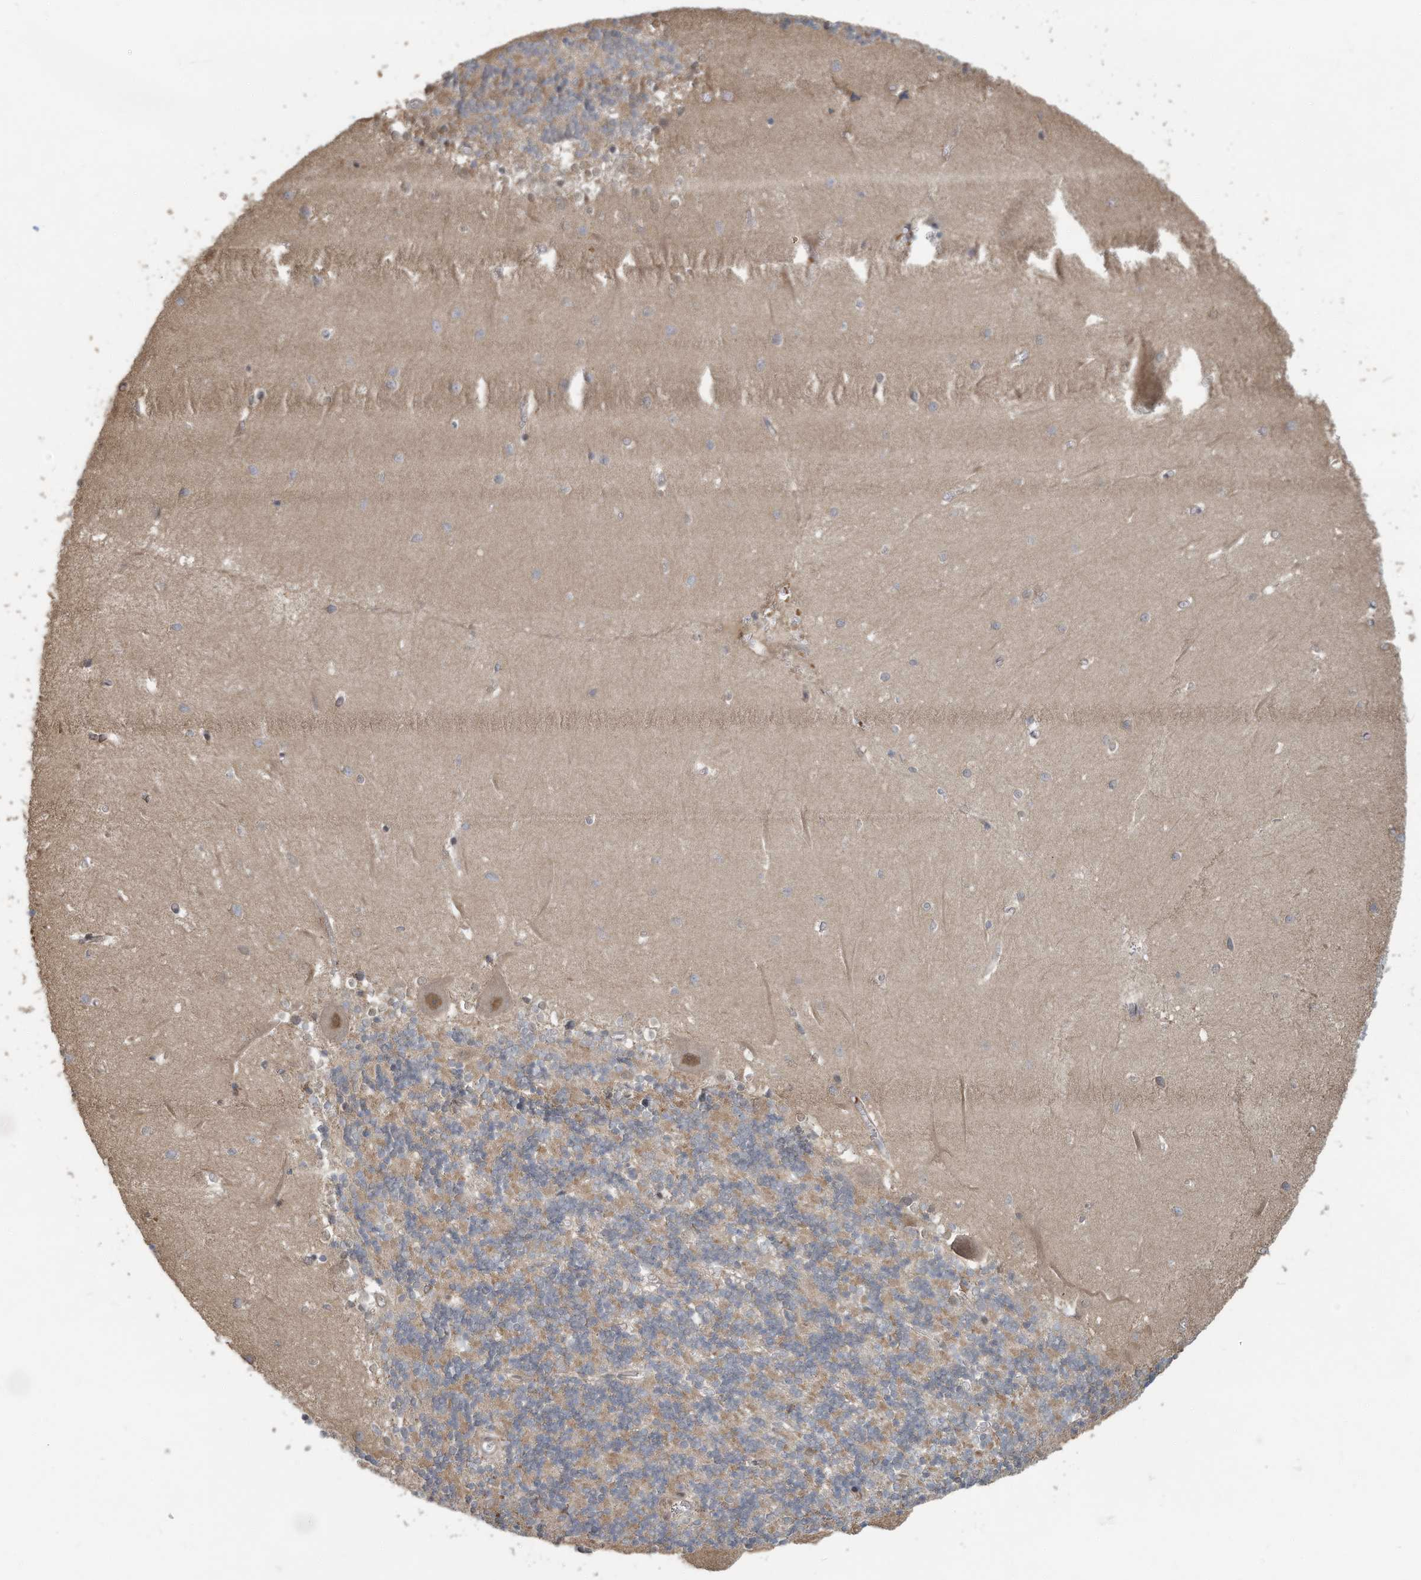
{"staining": {"intensity": "moderate", "quantity": "<25%", "location": "cytoplasmic/membranous"}, "tissue": "cerebellum", "cell_type": "Cells in granular layer", "image_type": "normal", "snomed": [{"axis": "morphology", "description": "Normal tissue, NOS"}, {"axis": "topography", "description": "Cerebellum"}], "caption": "Protein staining of normal cerebellum demonstrates moderate cytoplasmic/membranous expression in about <25% of cells in granular layer. Nuclei are stained in blue.", "gene": "ERI2", "patient": {"sex": "male", "age": 37}}